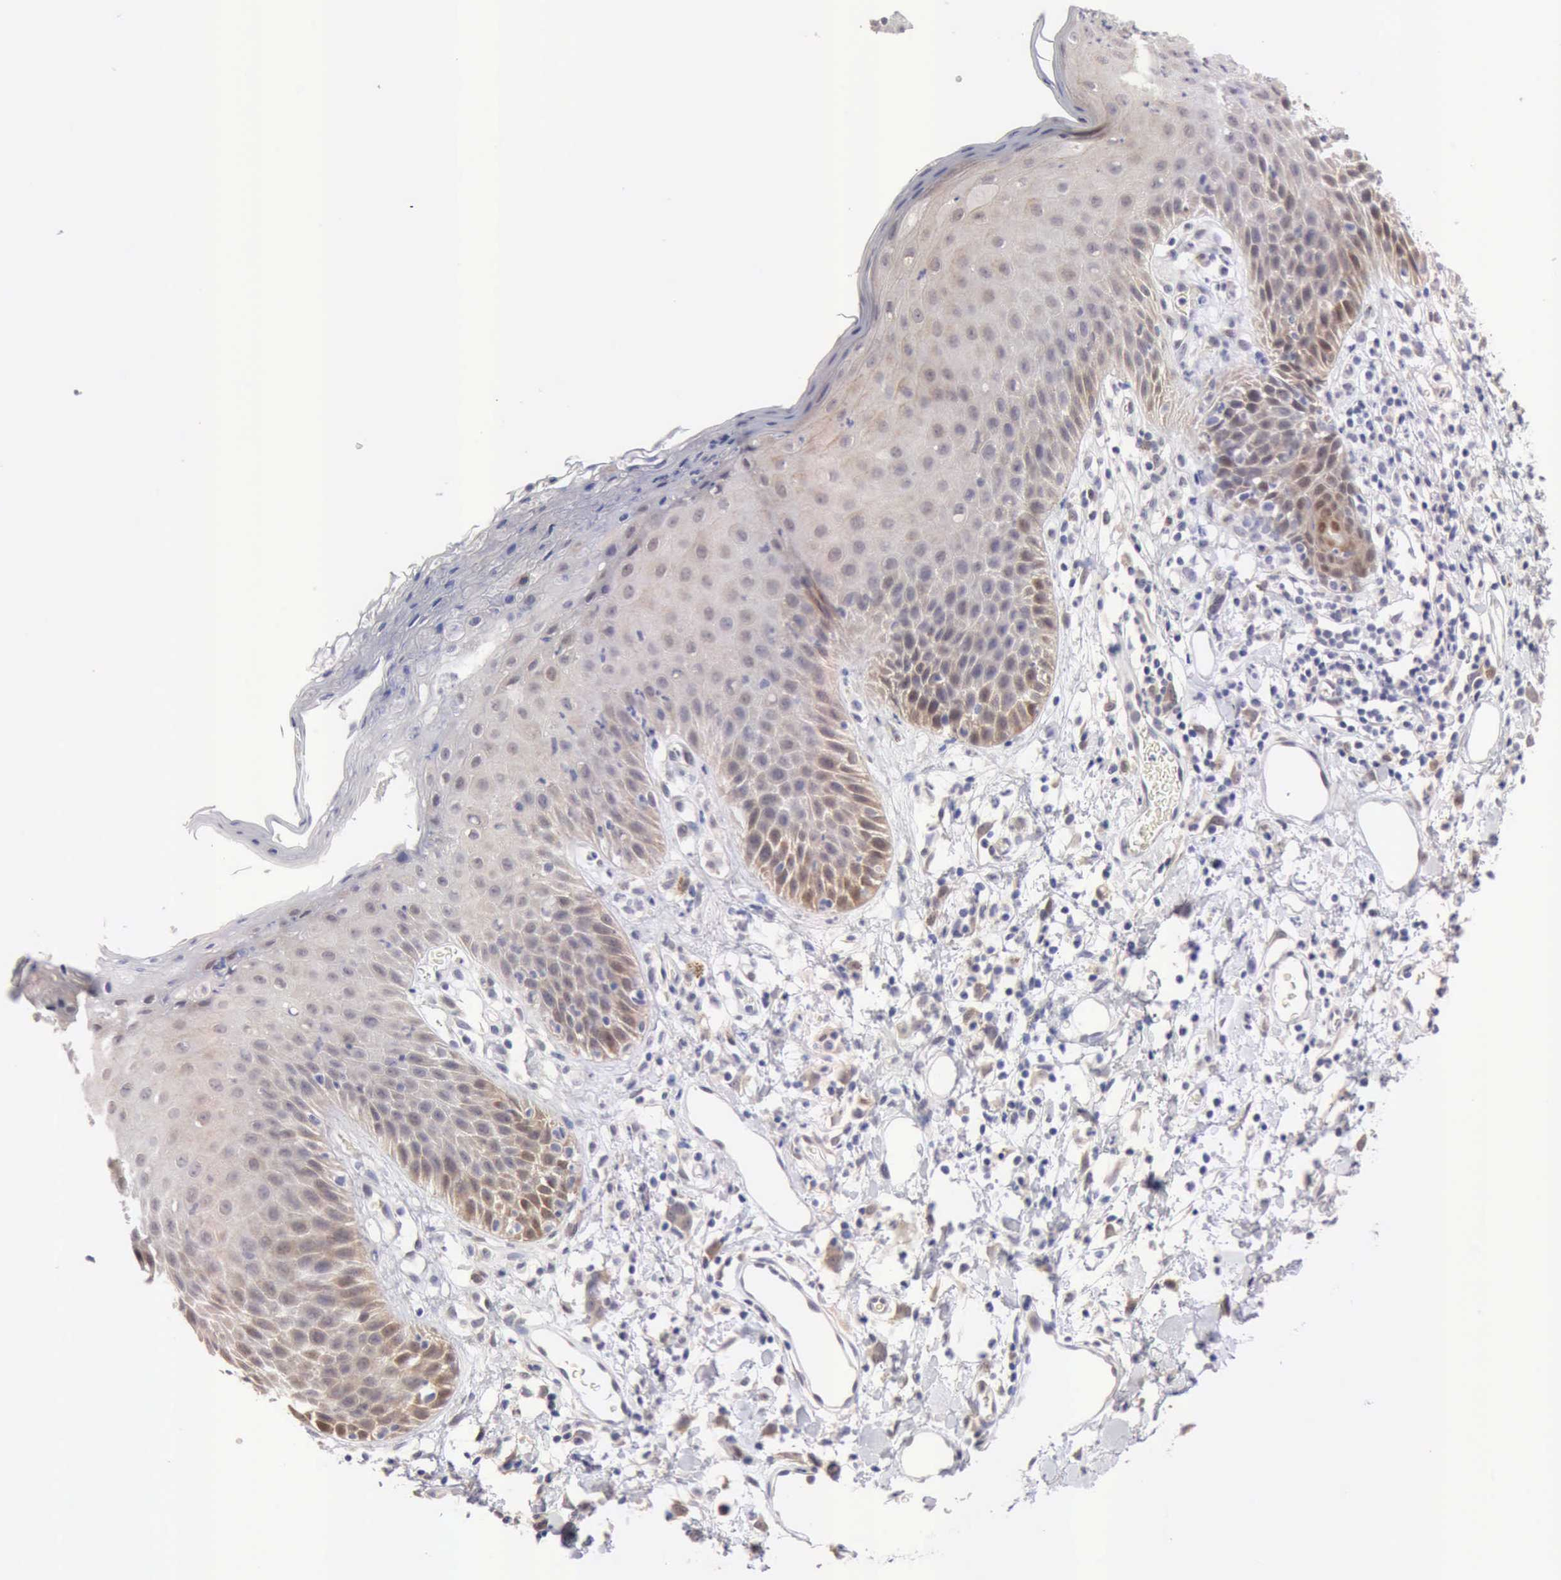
{"staining": {"intensity": "weak", "quantity": "25%-75%", "location": "cytoplasmic/membranous"}, "tissue": "skin", "cell_type": "Epidermal cells", "image_type": "normal", "snomed": [{"axis": "morphology", "description": "Normal tissue, NOS"}, {"axis": "topography", "description": "Vulva"}, {"axis": "topography", "description": "Peripheral nerve tissue"}], "caption": "This micrograph exhibits unremarkable skin stained with immunohistochemistry (IHC) to label a protein in brown. The cytoplasmic/membranous of epidermal cells show weak positivity for the protein. Nuclei are counter-stained blue.", "gene": "PTGR2", "patient": {"sex": "female", "age": 68}}